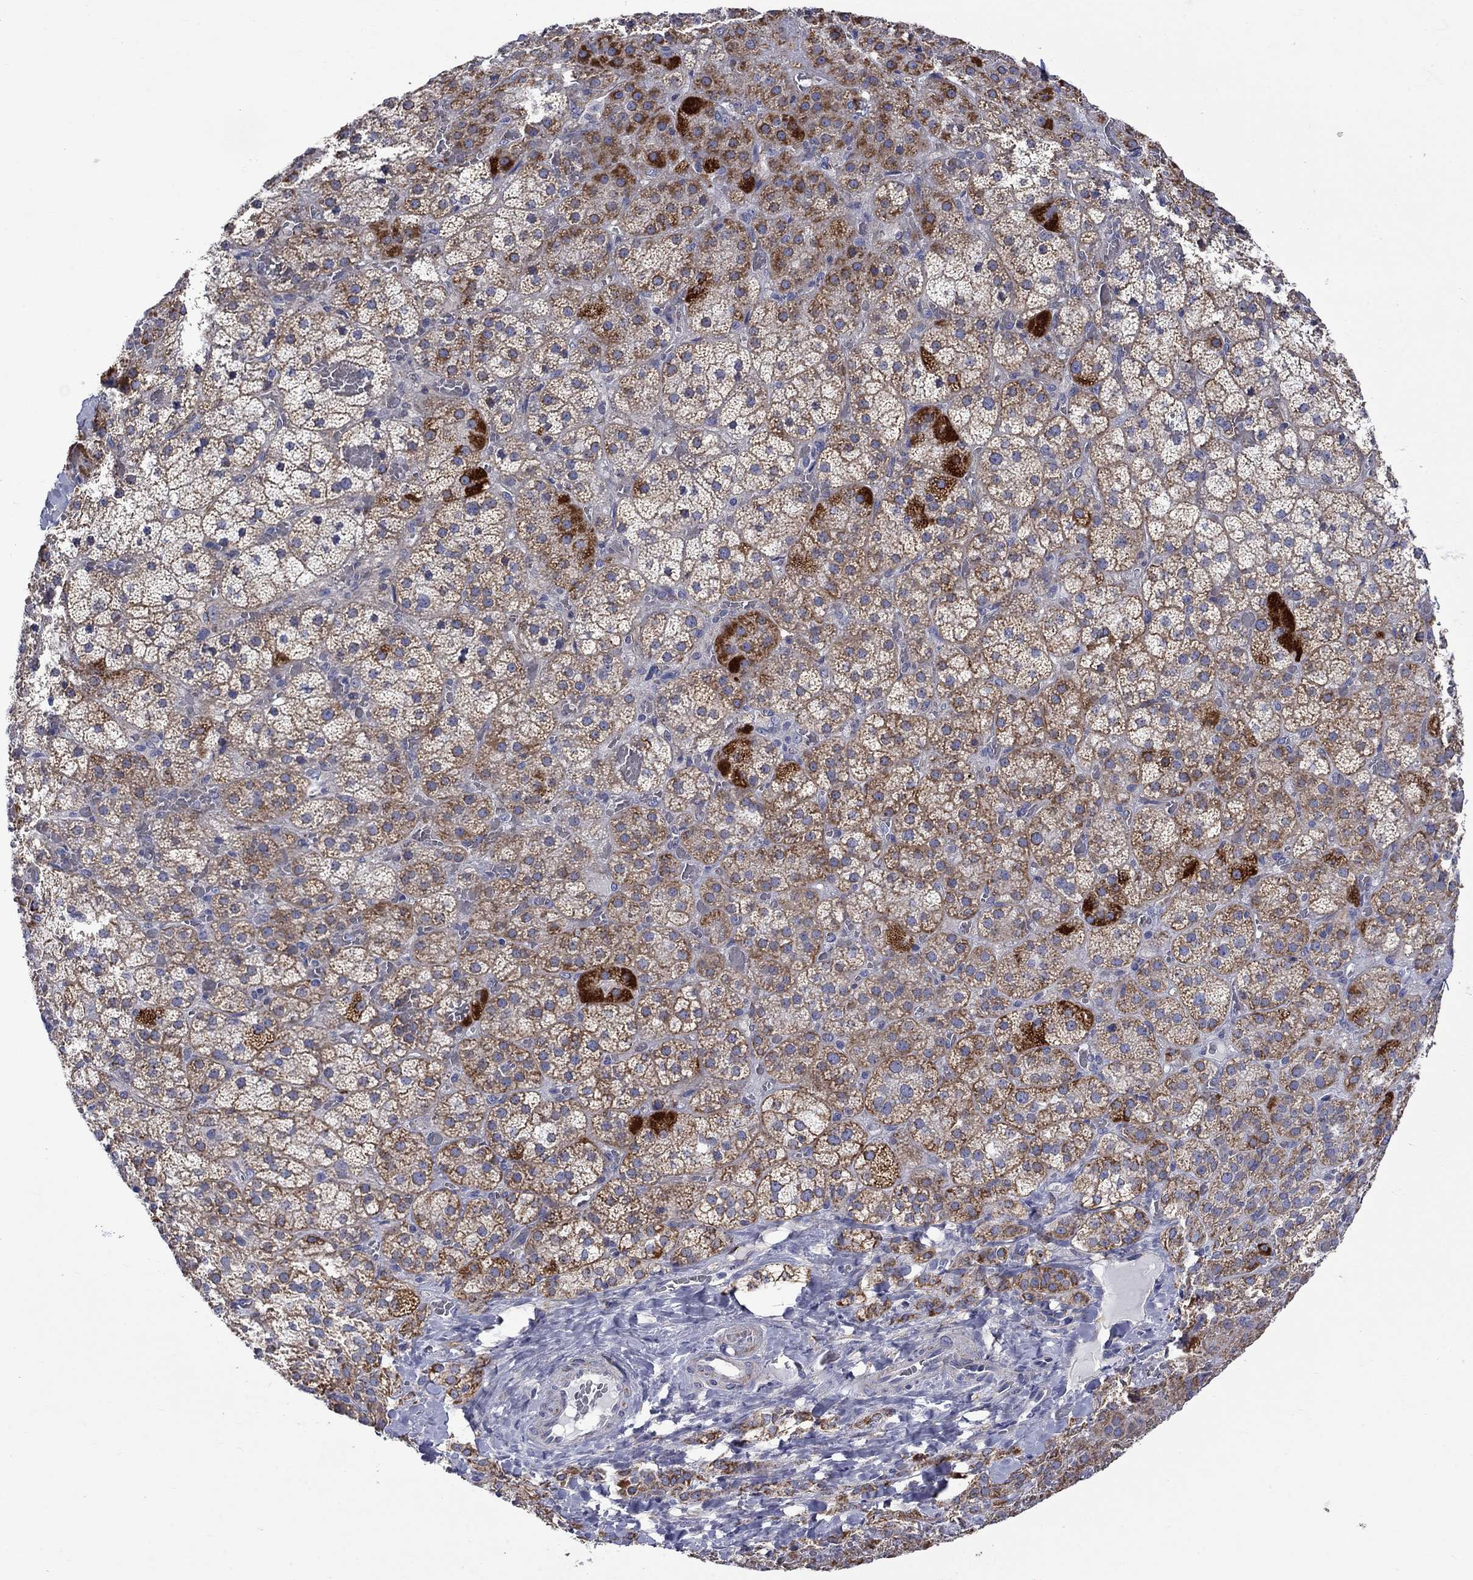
{"staining": {"intensity": "strong", "quantity": "<25%", "location": "cytoplasmic/membranous"}, "tissue": "adrenal gland", "cell_type": "Glandular cells", "image_type": "normal", "snomed": [{"axis": "morphology", "description": "Normal tissue, NOS"}, {"axis": "topography", "description": "Adrenal gland"}], "caption": "Immunohistochemistry (IHC) micrograph of normal human adrenal gland stained for a protein (brown), which displays medium levels of strong cytoplasmic/membranous positivity in about <25% of glandular cells.", "gene": "CISD1", "patient": {"sex": "male", "age": 57}}